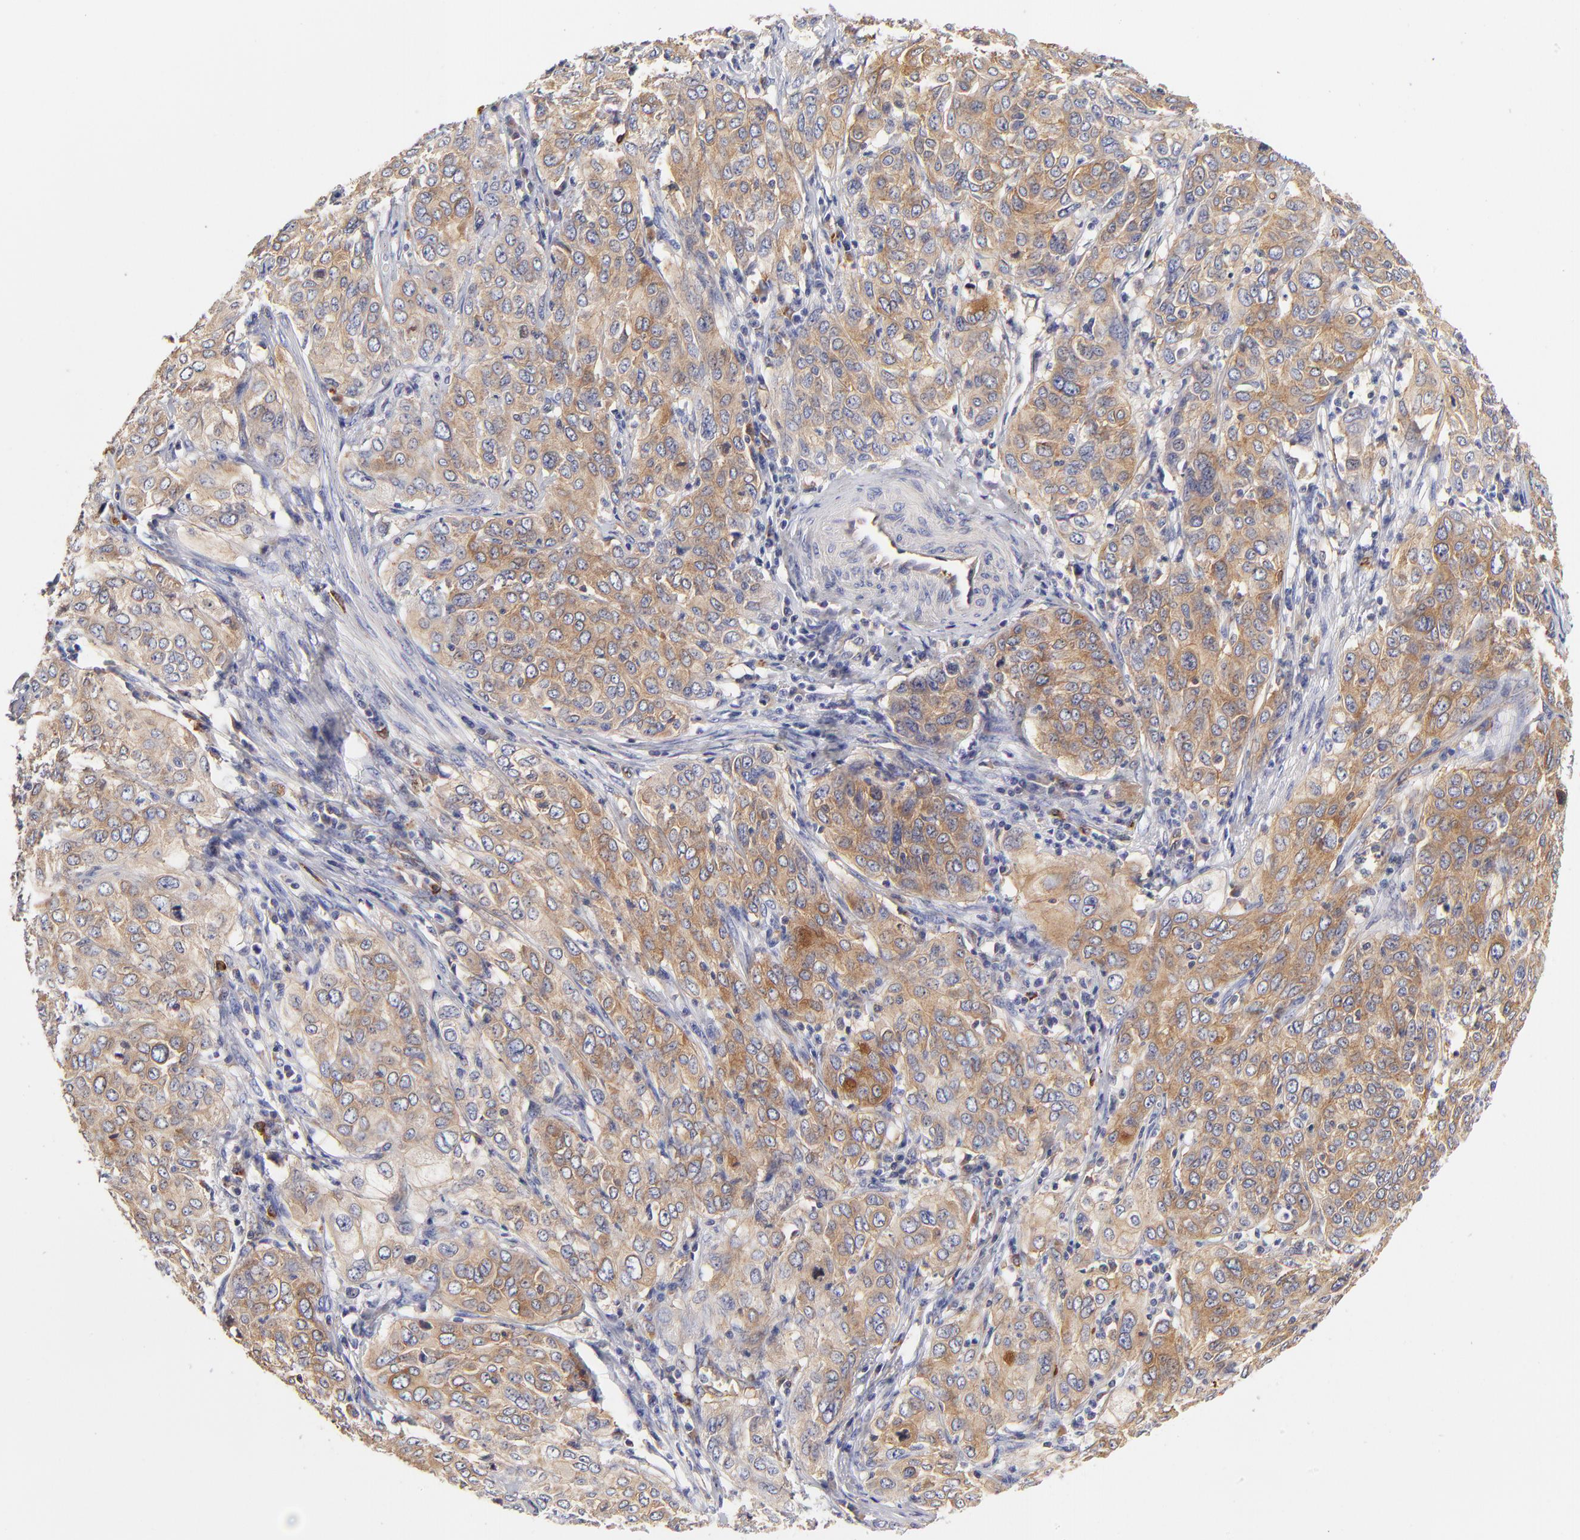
{"staining": {"intensity": "moderate", "quantity": ">75%", "location": "cytoplasmic/membranous"}, "tissue": "cervical cancer", "cell_type": "Tumor cells", "image_type": "cancer", "snomed": [{"axis": "morphology", "description": "Squamous cell carcinoma, NOS"}, {"axis": "topography", "description": "Cervix"}], "caption": "Cervical cancer (squamous cell carcinoma) stained with immunohistochemistry reveals moderate cytoplasmic/membranous positivity in approximately >75% of tumor cells. (DAB (3,3'-diaminobenzidine) = brown stain, brightfield microscopy at high magnification).", "gene": "CD2AP", "patient": {"sex": "female", "age": 38}}